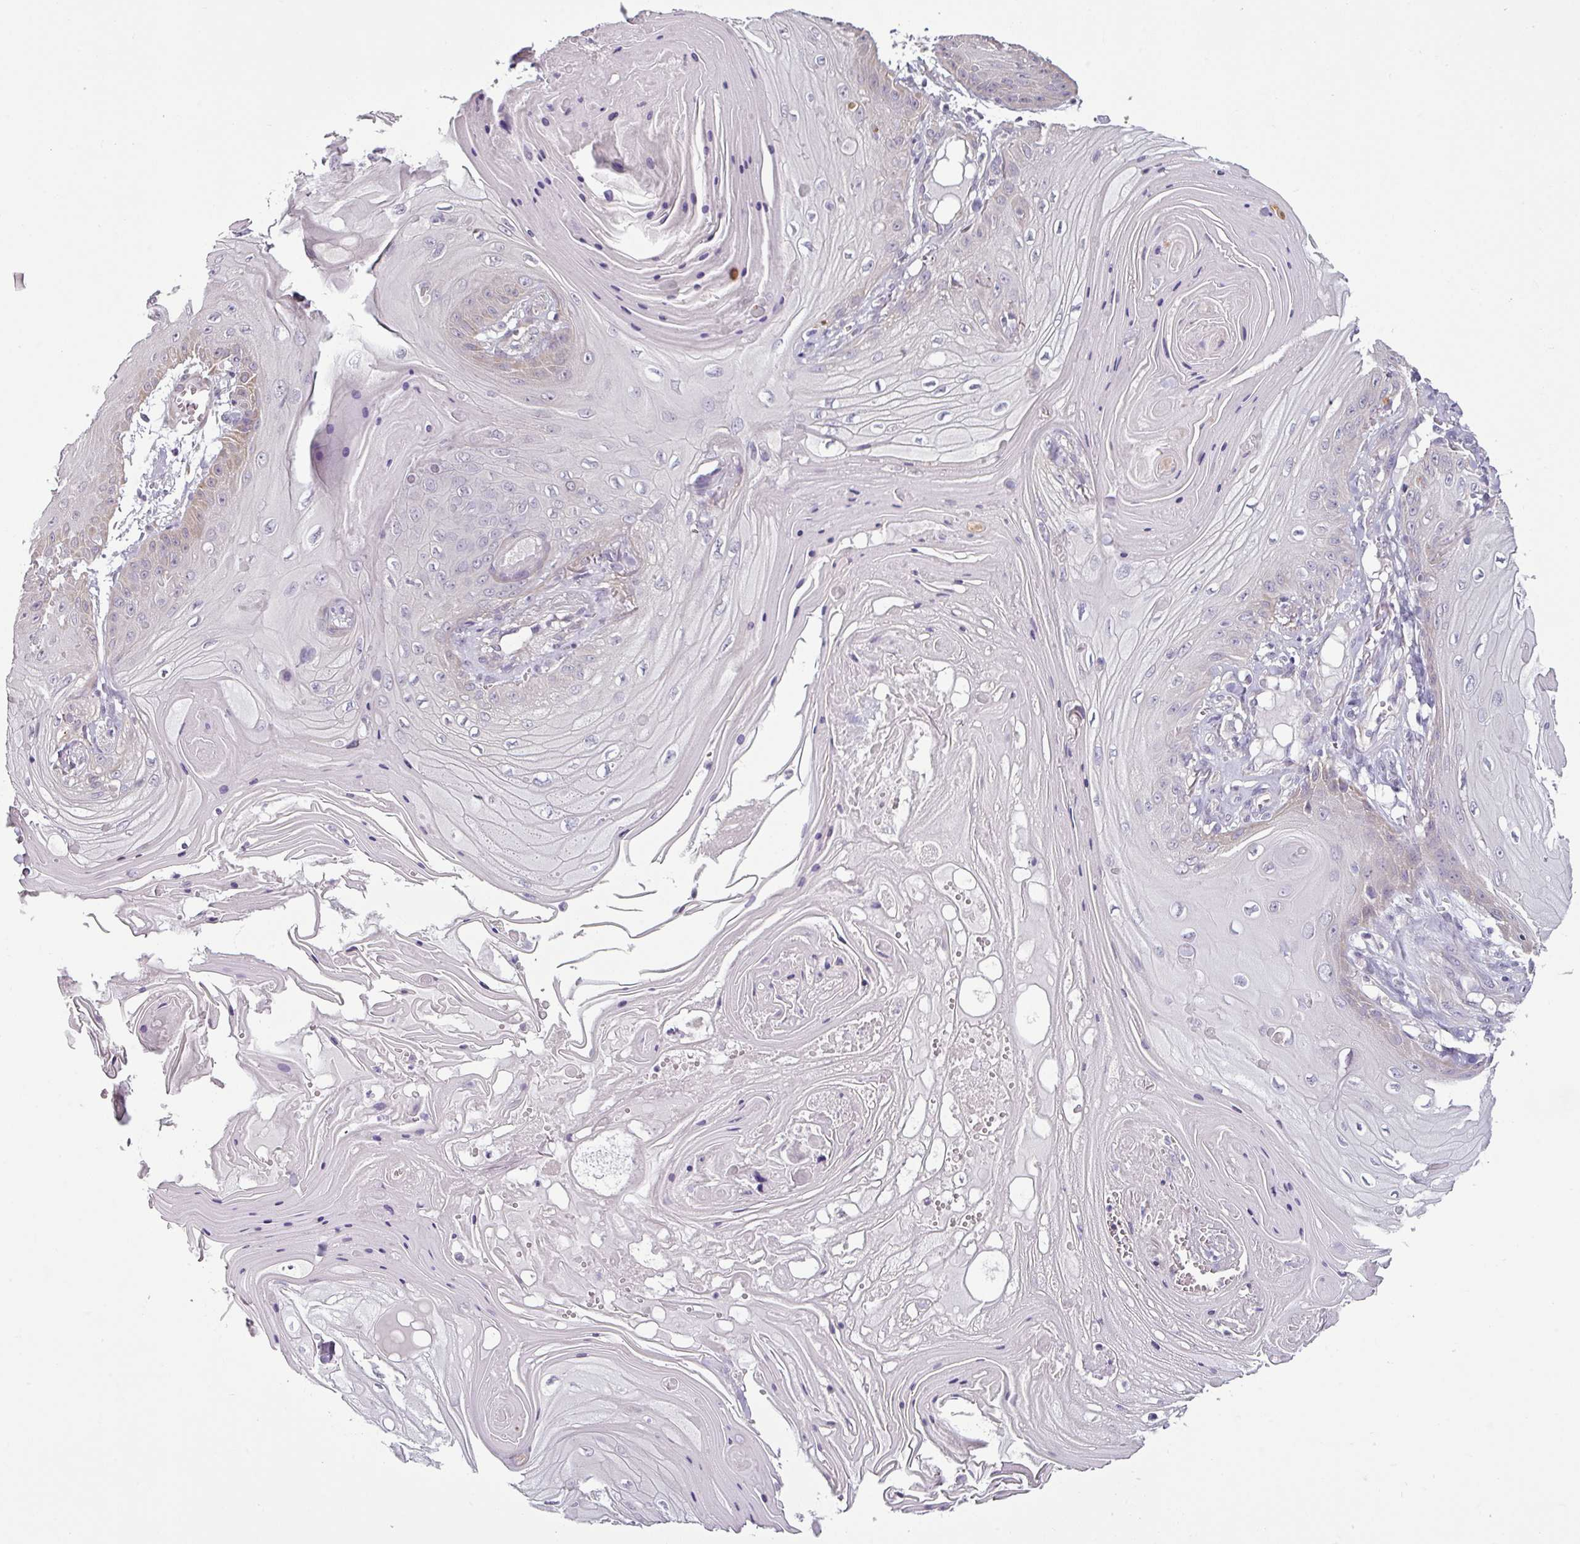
{"staining": {"intensity": "weak", "quantity": "<25%", "location": "cytoplasmic/membranous"}, "tissue": "skin cancer", "cell_type": "Tumor cells", "image_type": "cancer", "snomed": [{"axis": "morphology", "description": "Squamous cell carcinoma, NOS"}, {"axis": "topography", "description": "Skin"}], "caption": "DAB immunohistochemical staining of human skin squamous cell carcinoma exhibits no significant positivity in tumor cells. (Immunohistochemistry (ihc), brightfield microscopy, high magnification).", "gene": "OR52D1", "patient": {"sex": "male", "age": 74}}